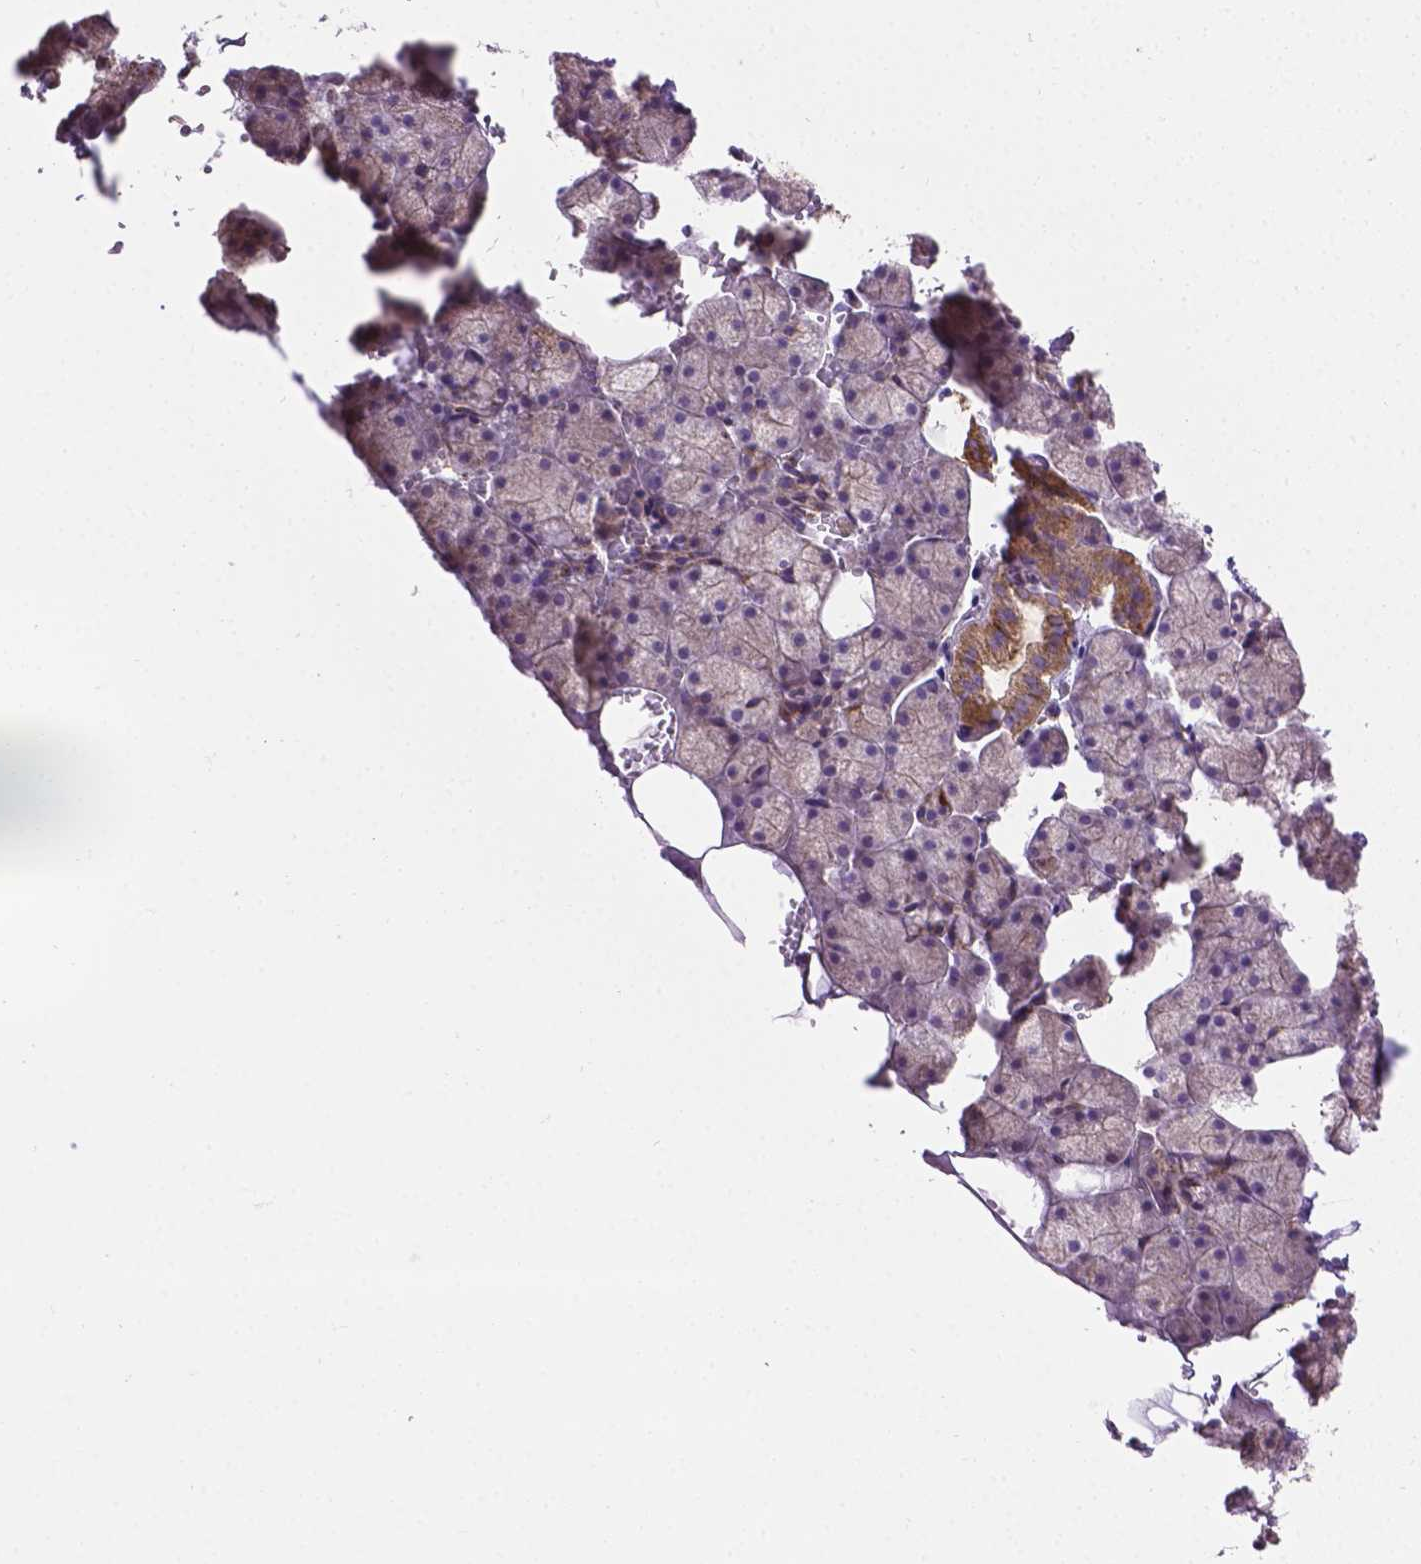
{"staining": {"intensity": "moderate", "quantity": ">75%", "location": "cytoplasmic/membranous"}, "tissue": "salivary gland", "cell_type": "Glandular cells", "image_type": "normal", "snomed": [{"axis": "morphology", "description": "Normal tissue, NOS"}, {"axis": "topography", "description": "Salivary gland"}], "caption": "Protein expression analysis of unremarkable human salivary gland reveals moderate cytoplasmic/membranous expression in approximately >75% of glandular cells.", "gene": "PIBF1", "patient": {"sex": "male", "age": 38}}